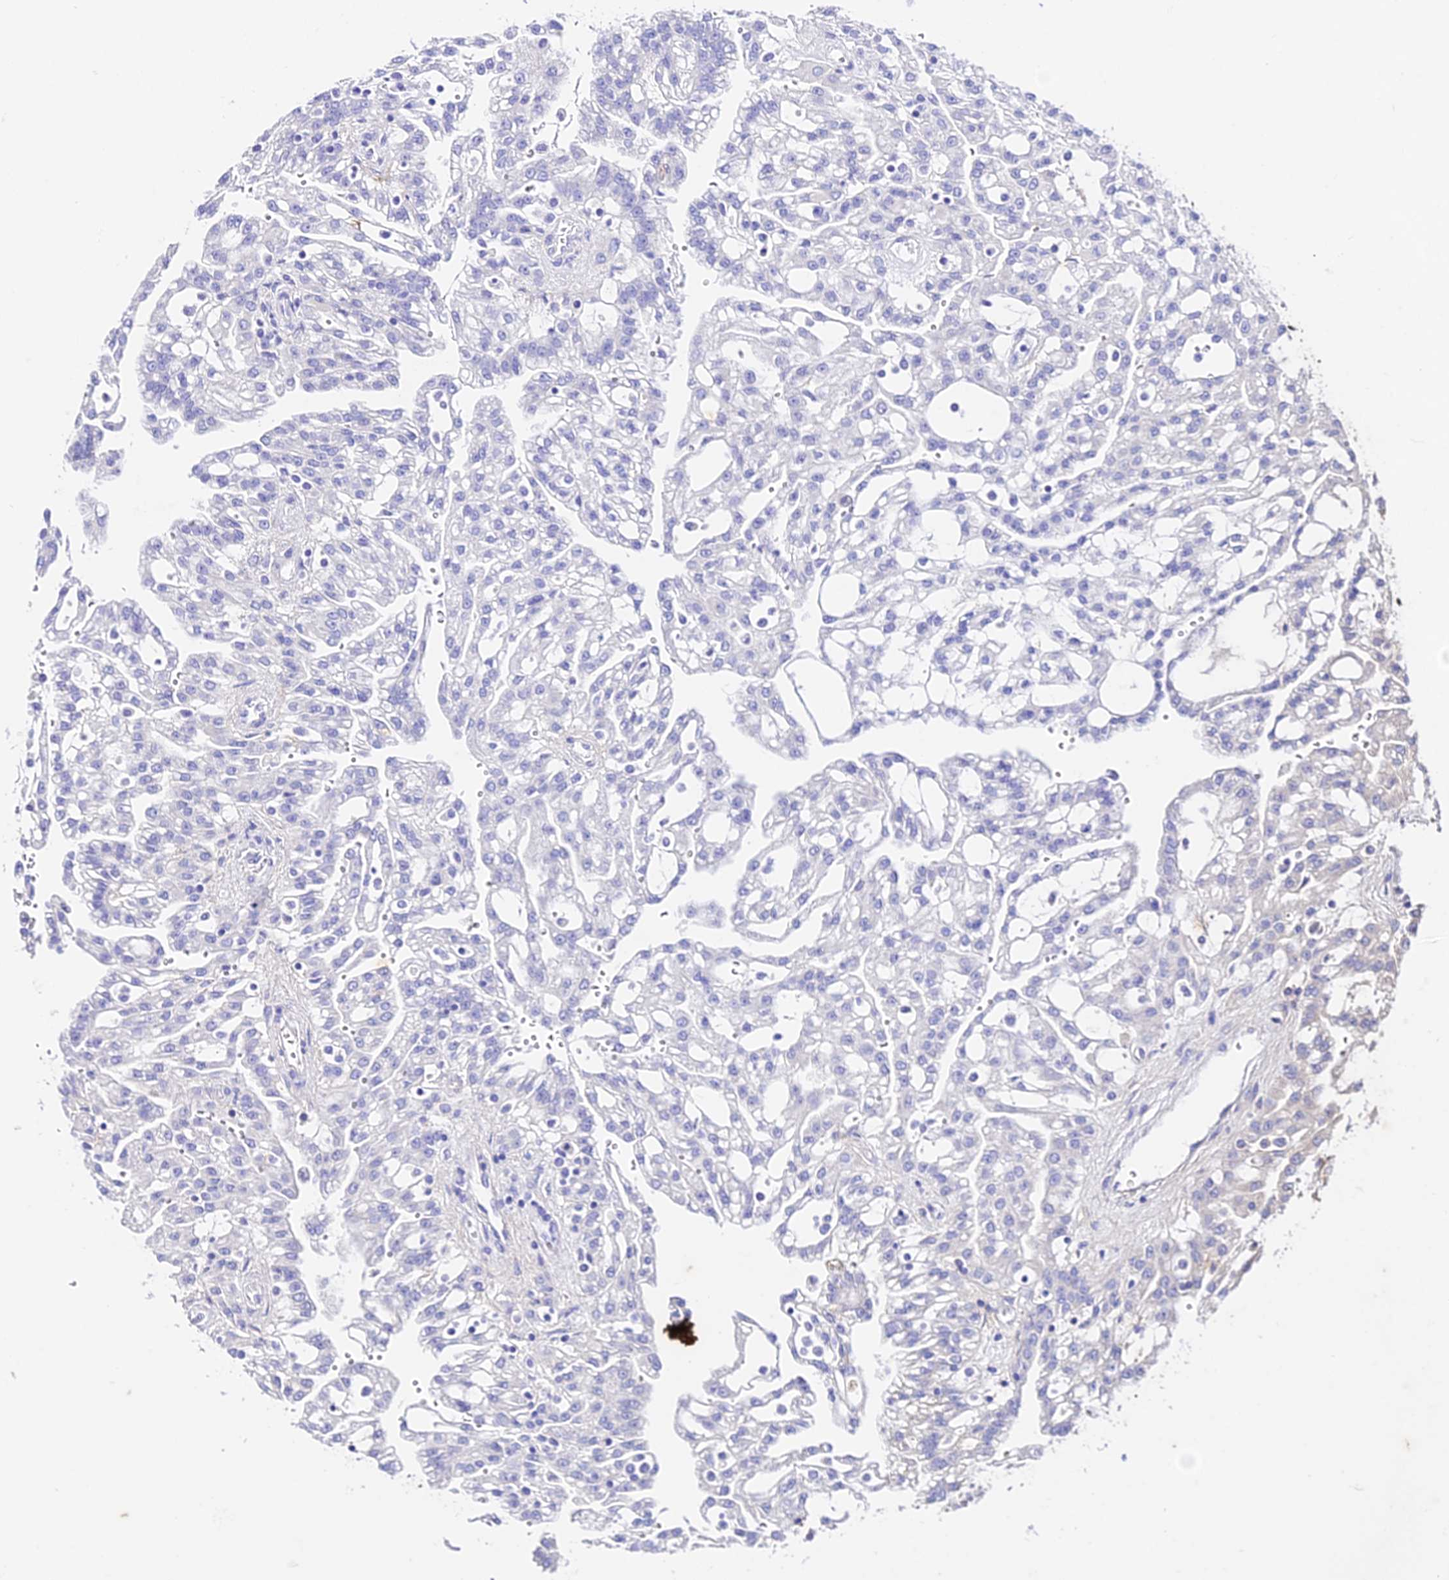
{"staining": {"intensity": "negative", "quantity": "none", "location": "none"}, "tissue": "renal cancer", "cell_type": "Tumor cells", "image_type": "cancer", "snomed": [{"axis": "morphology", "description": "Adenocarcinoma, NOS"}, {"axis": "topography", "description": "Kidney"}], "caption": "This is an immunohistochemistry (IHC) micrograph of human adenocarcinoma (renal). There is no expression in tumor cells.", "gene": "TMEM117", "patient": {"sex": "male", "age": 63}}